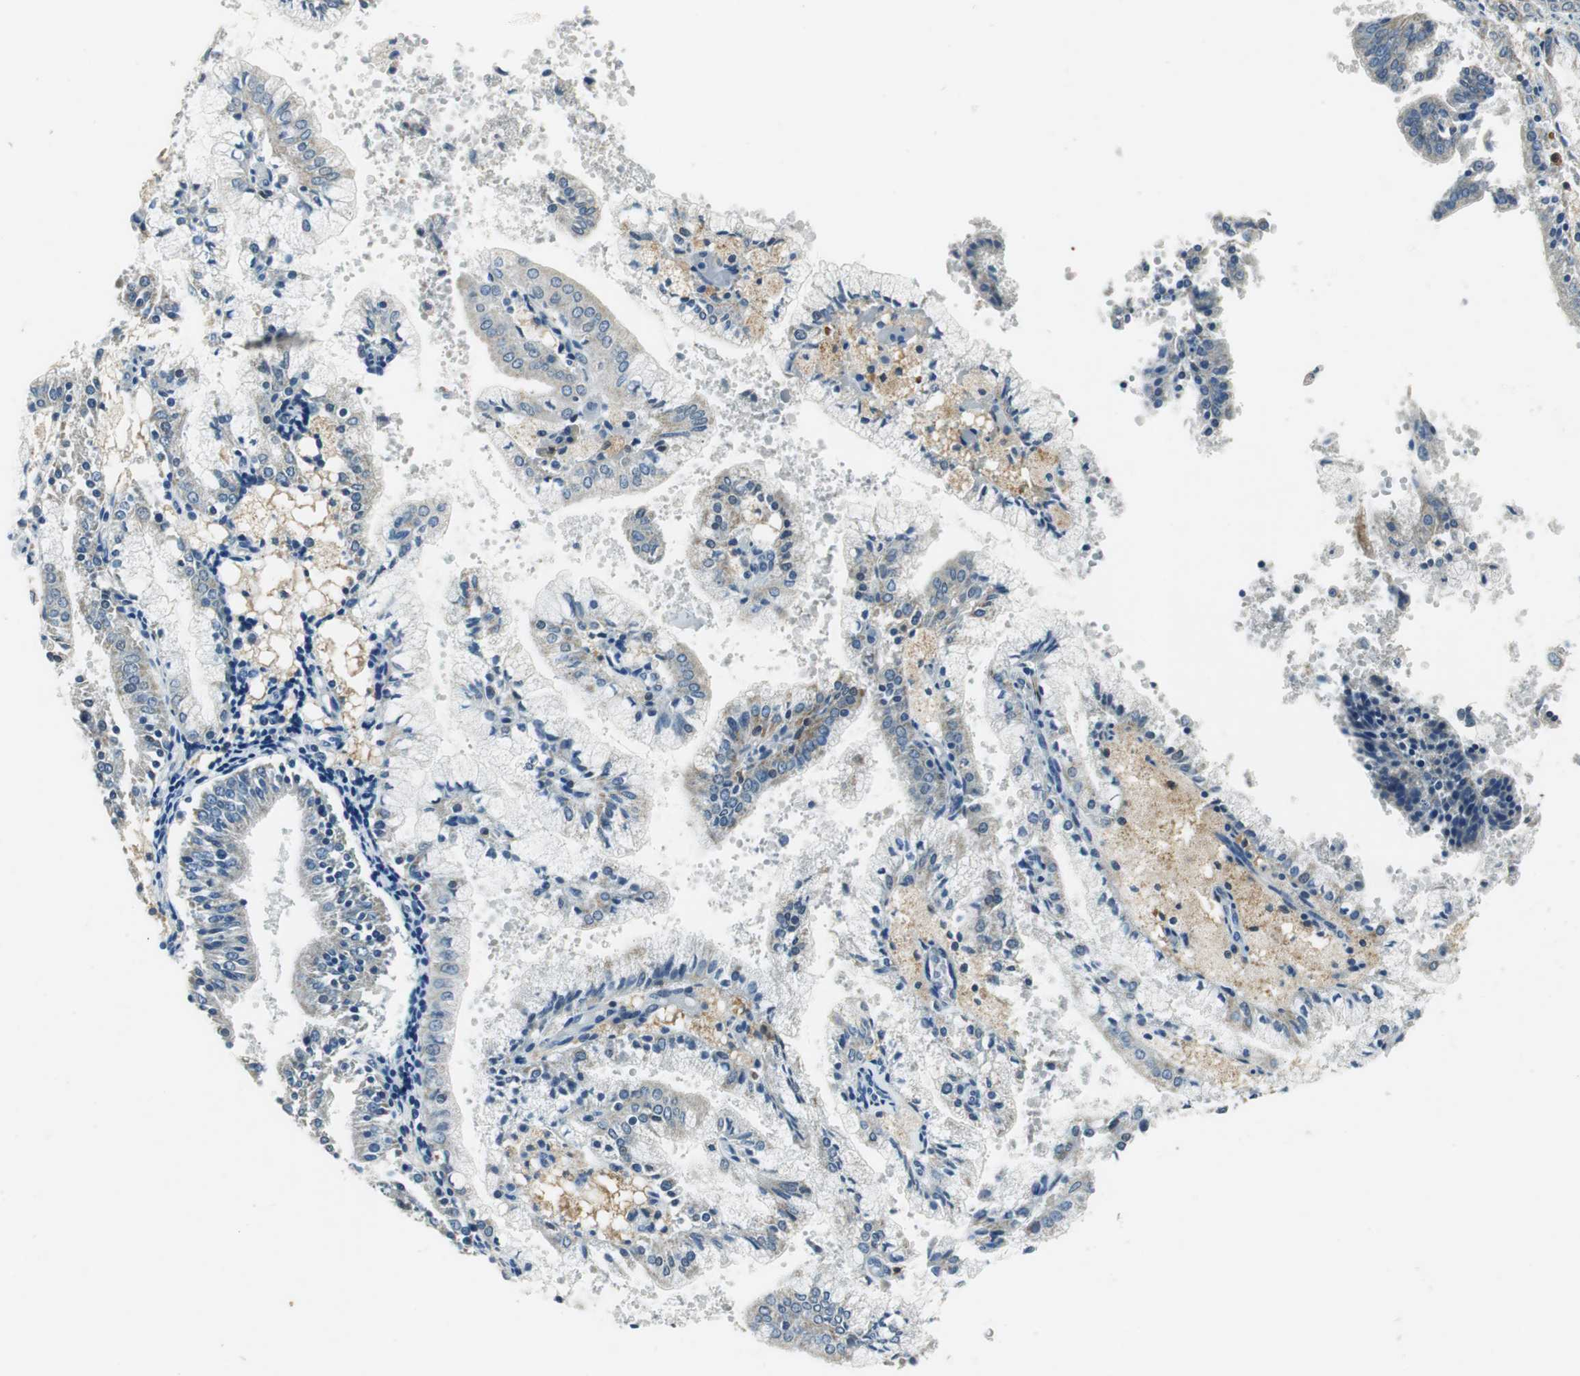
{"staining": {"intensity": "weak", "quantity": "<25%", "location": "cytoplasmic/membranous"}, "tissue": "endometrial cancer", "cell_type": "Tumor cells", "image_type": "cancer", "snomed": [{"axis": "morphology", "description": "Adenocarcinoma, NOS"}, {"axis": "topography", "description": "Endometrium"}], "caption": "Image shows no protein positivity in tumor cells of adenocarcinoma (endometrial) tissue.", "gene": "ME1", "patient": {"sex": "female", "age": 63}}